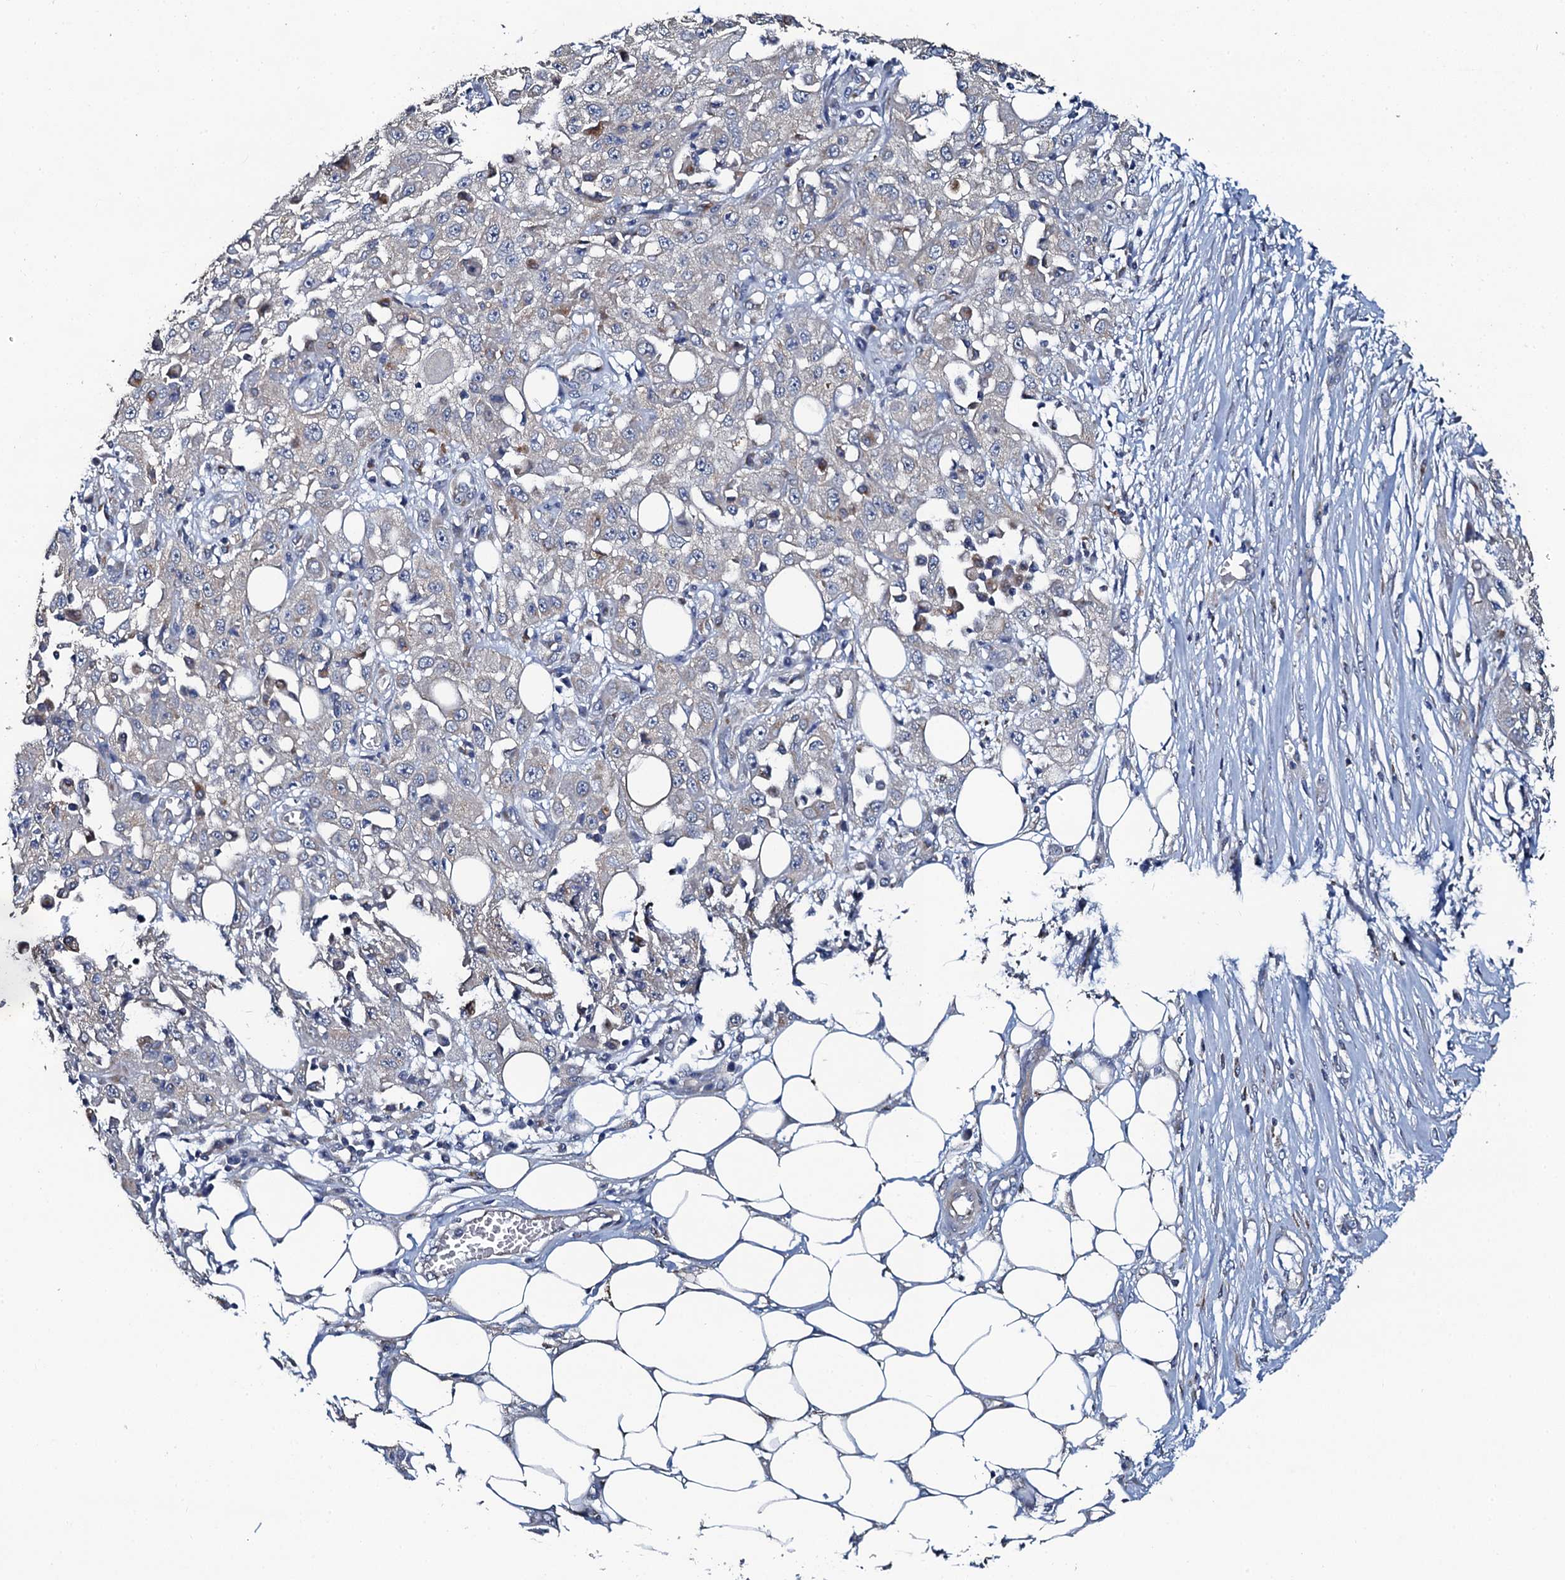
{"staining": {"intensity": "negative", "quantity": "none", "location": "none"}, "tissue": "skin cancer", "cell_type": "Tumor cells", "image_type": "cancer", "snomed": [{"axis": "morphology", "description": "Squamous cell carcinoma, NOS"}, {"axis": "morphology", "description": "Squamous cell carcinoma, metastatic, NOS"}, {"axis": "topography", "description": "Skin"}, {"axis": "topography", "description": "Lymph node"}], "caption": "An image of metastatic squamous cell carcinoma (skin) stained for a protein exhibits no brown staining in tumor cells. Nuclei are stained in blue.", "gene": "GLCE", "patient": {"sex": "male", "age": 75}}